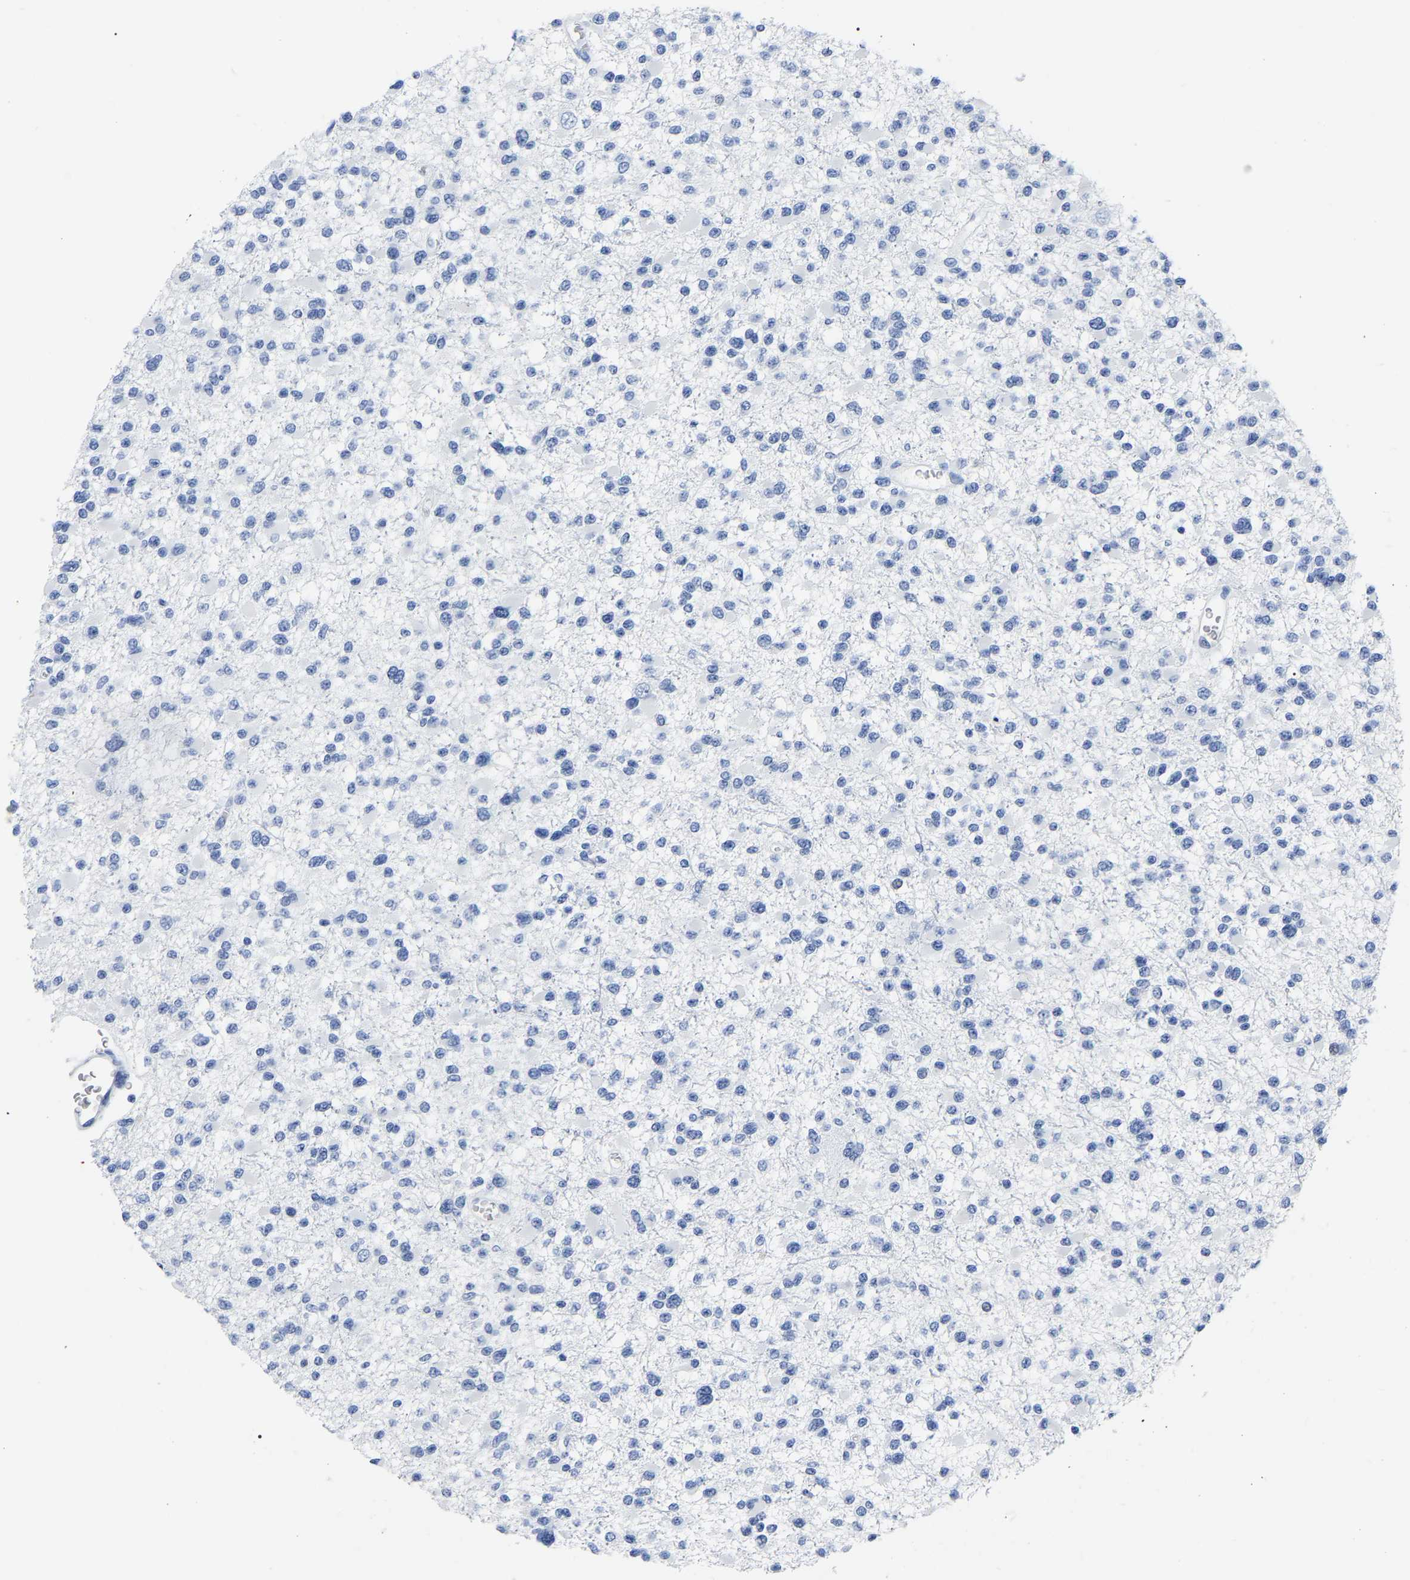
{"staining": {"intensity": "negative", "quantity": "none", "location": "none"}, "tissue": "glioma", "cell_type": "Tumor cells", "image_type": "cancer", "snomed": [{"axis": "morphology", "description": "Glioma, malignant, Low grade"}, {"axis": "topography", "description": "Brain"}], "caption": "An immunohistochemistry (IHC) micrograph of low-grade glioma (malignant) is shown. There is no staining in tumor cells of low-grade glioma (malignant).", "gene": "IMPG2", "patient": {"sex": "female", "age": 22}}